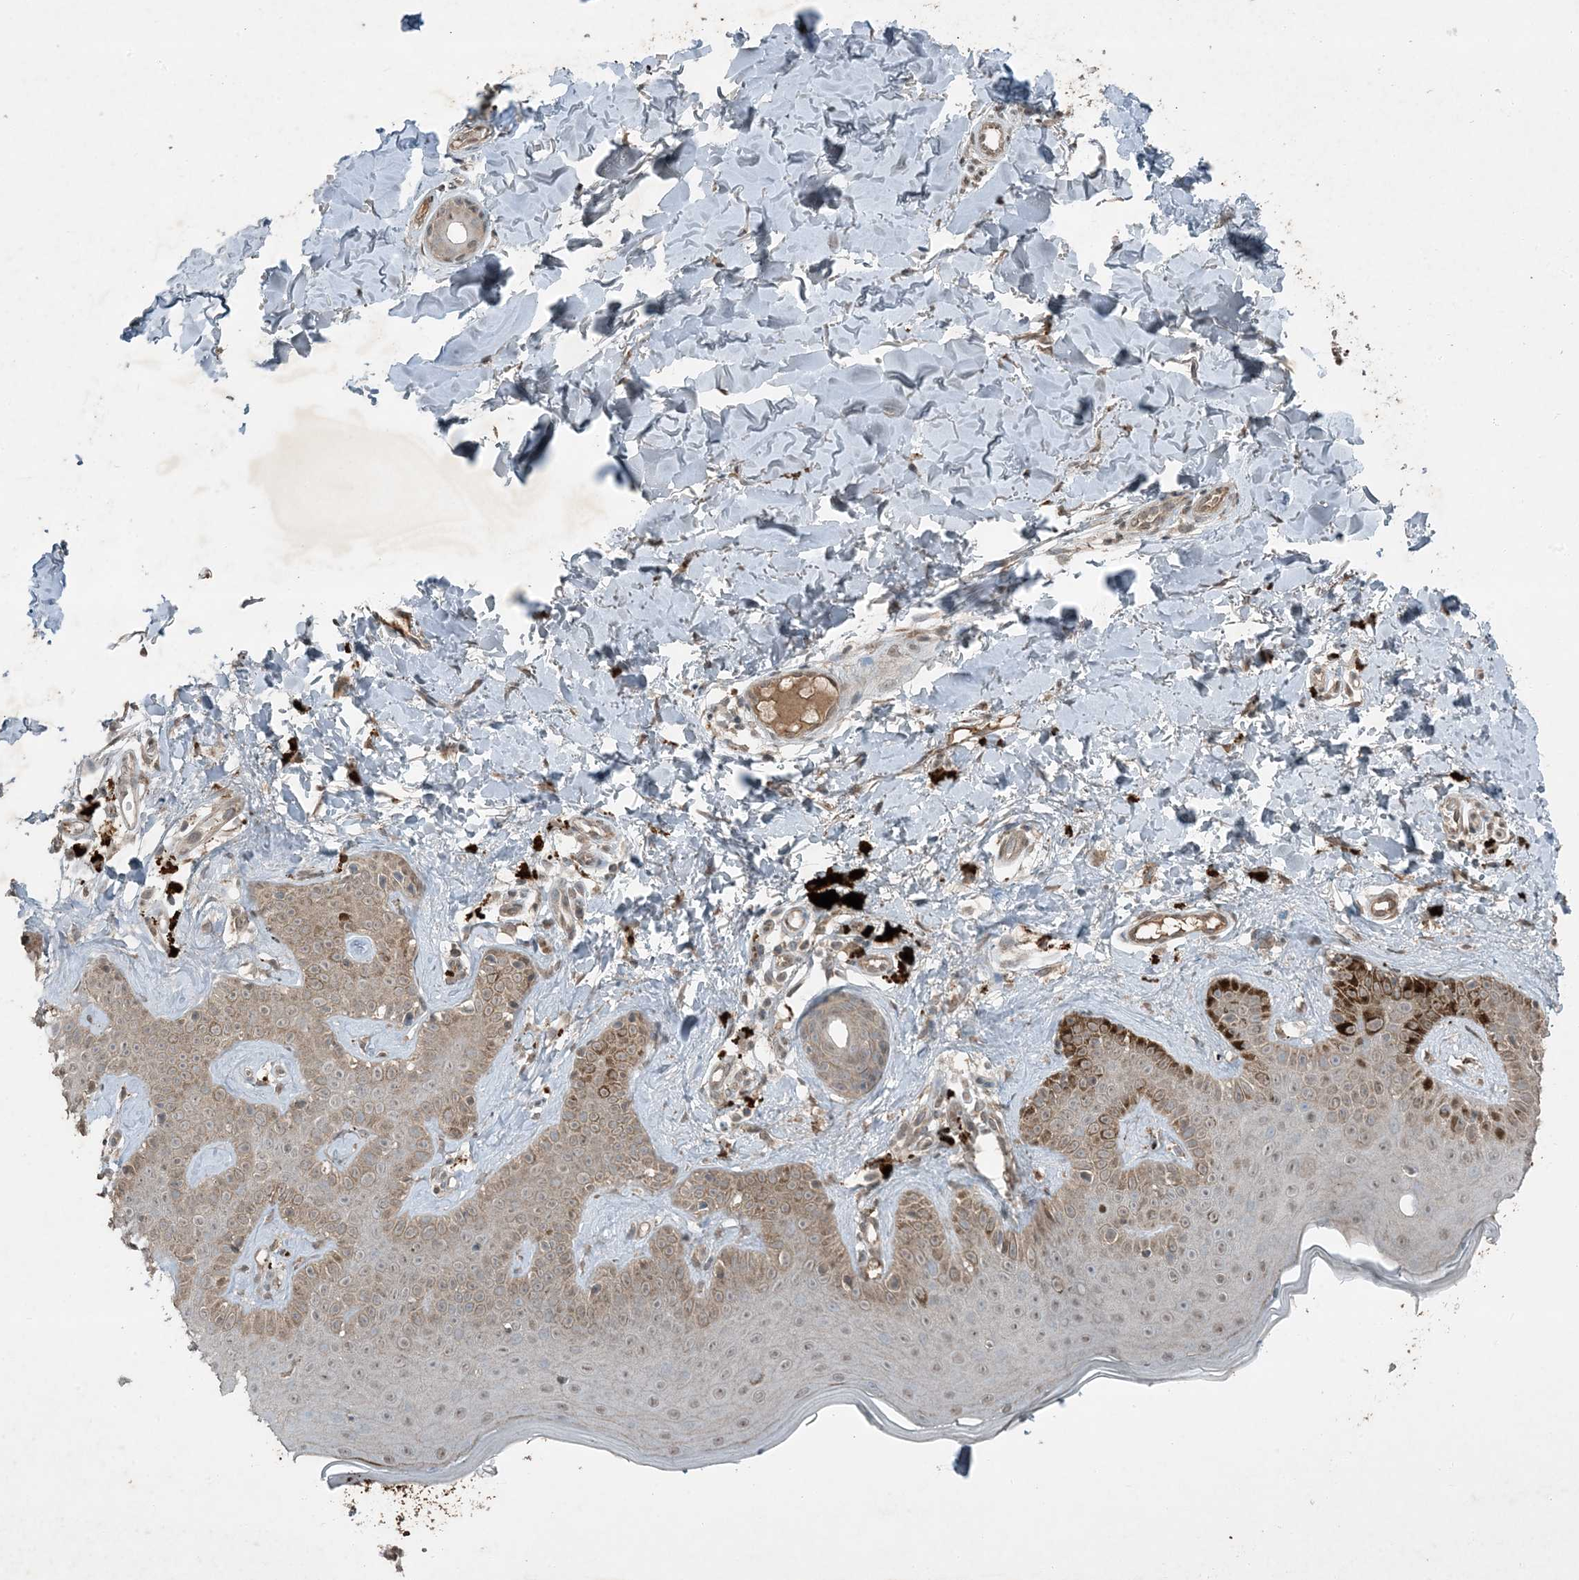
{"staining": {"intensity": "weak", "quantity": ">75%", "location": "cytoplasmic/membranous"}, "tissue": "skin", "cell_type": "Fibroblasts", "image_type": "normal", "snomed": [{"axis": "morphology", "description": "Normal tissue, NOS"}, {"axis": "topography", "description": "Skin"}], "caption": "Approximately >75% of fibroblasts in benign skin display weak cytoplasmic/membranous protein staining as visualized by brown immunohistochemical staining.", "gene": "MDN1", "patient": {"sex": "male", "age": 52}}